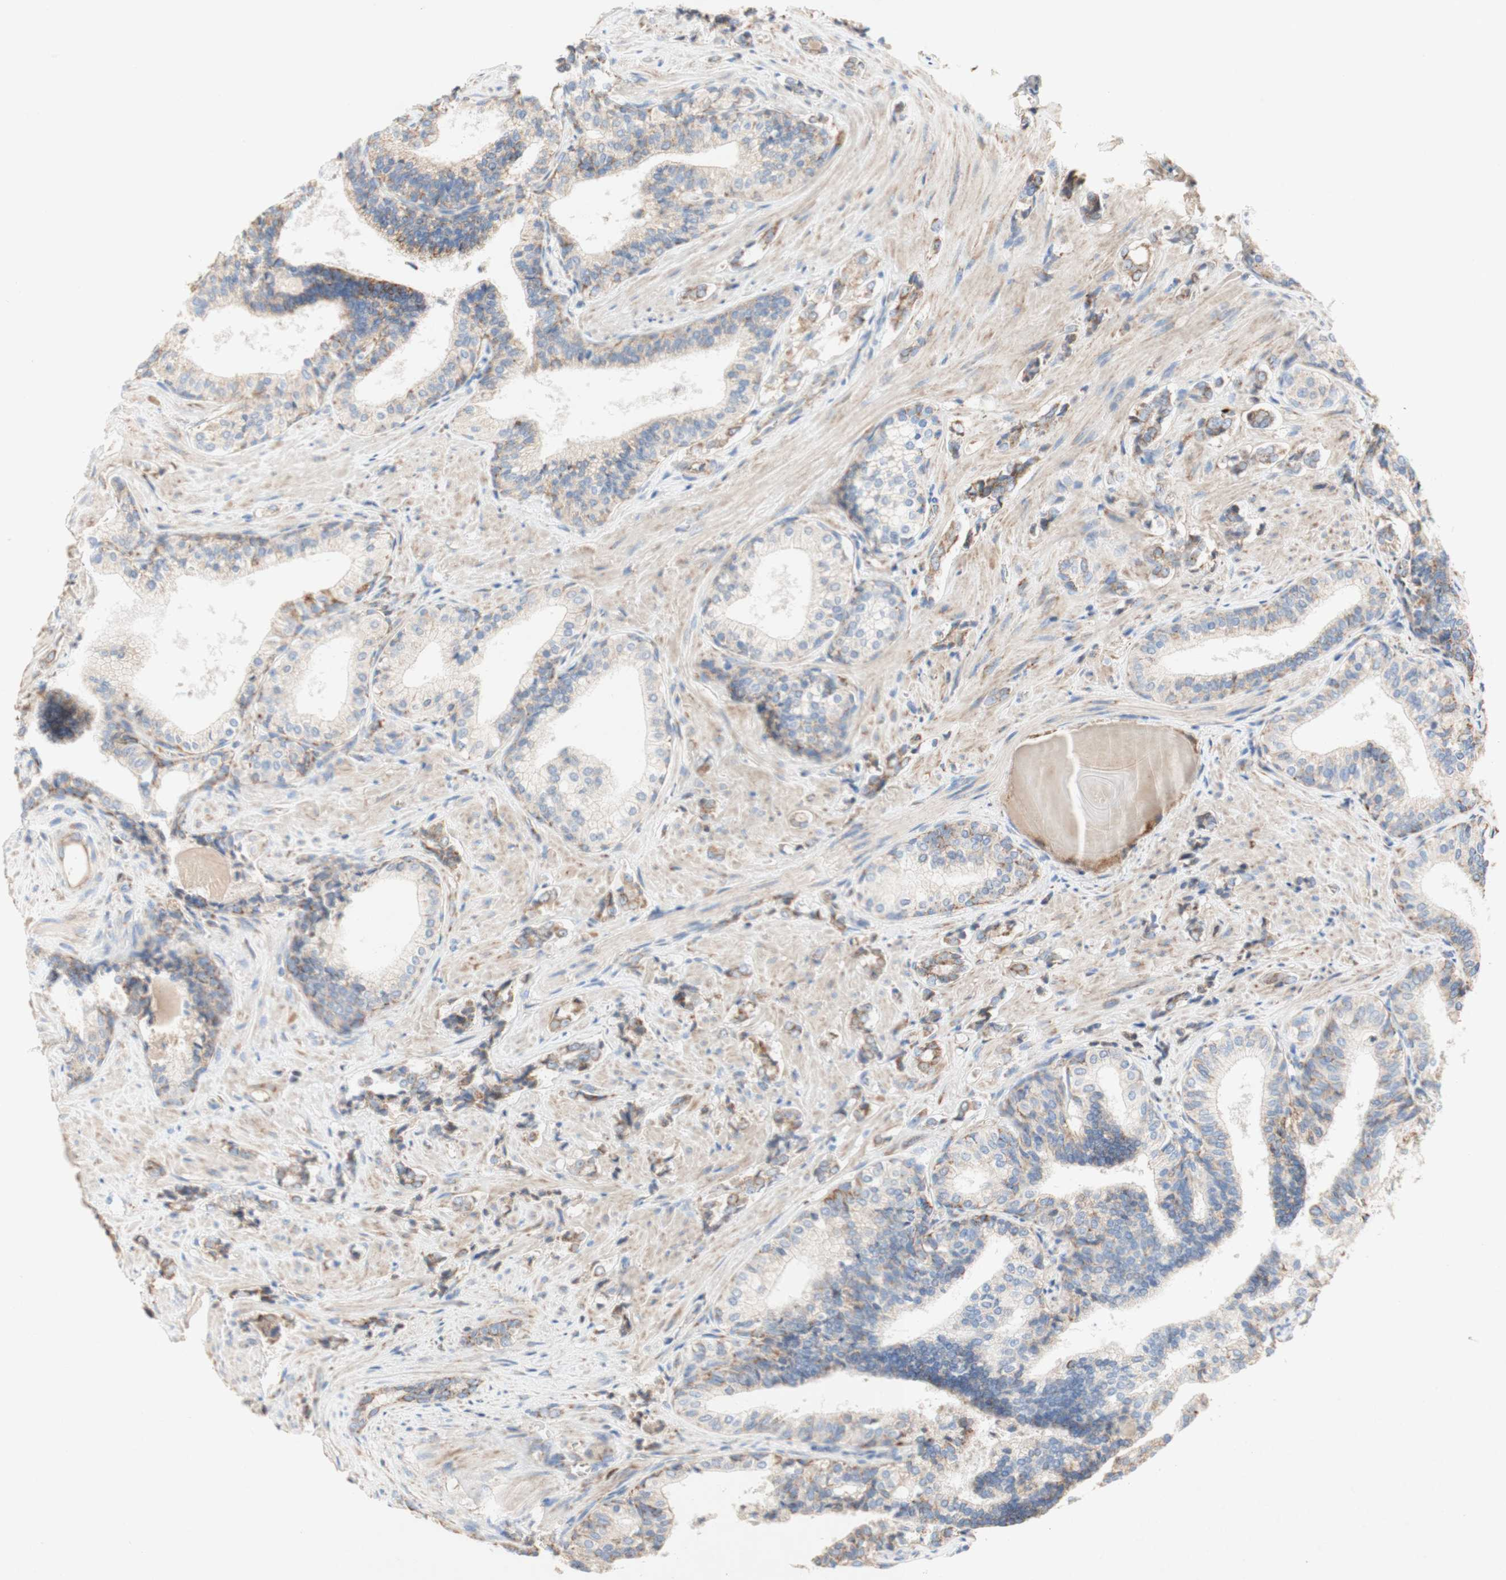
{"staining": {"intensity": "moderate", "quantity": "25%-75%", "location": "cytoplasmic/membranous"}, "tissue": "prostate cancer", "cell_type": "Tumor cells", "image_type": "cancer", "snomed": [{"axis": "morphology", "description": "Adenocarcinoma, Low grade"}, {"axis": "topography", "description": "Prostate"}], "caption": "Immunohistochemical staining of human prostate low-grade adenocarcinoma exhibits medium levels of moderate cytoplasmic/membranous protein positivity in approximately 25%-75% of tumor cells.", "gene": "SDHB", "patient": {"sex": "male", "age": 60}}